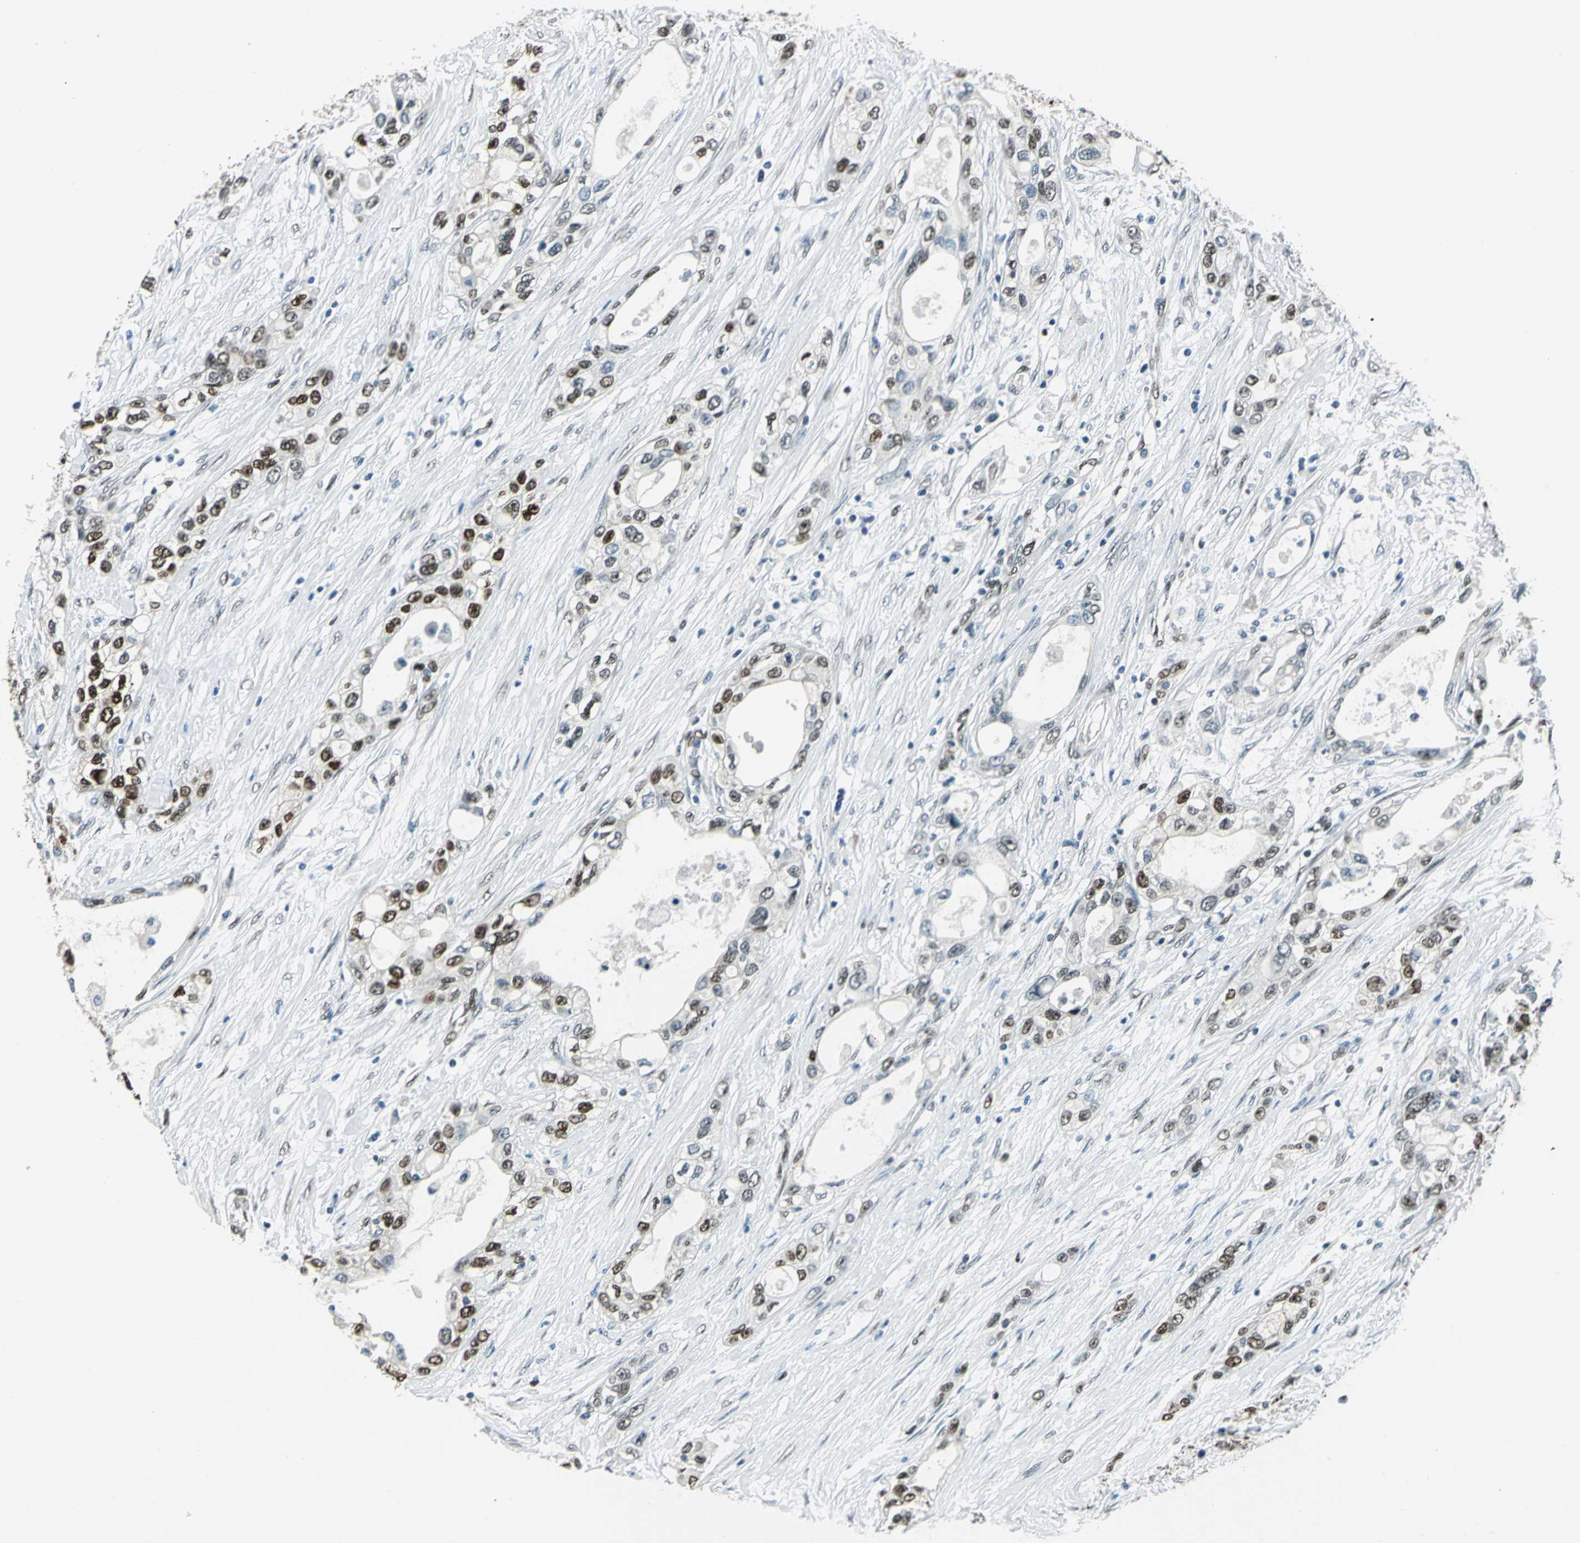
{"staining": {"intensity": "moderate", "quantity": ">75%", "location": "nuclear"}, "tissue": "pancreatic cancer", "cell_type": "Tumor cells", "image_type": "cancer", "snomed": [{"axis": "morphology", "description": "Adenocarcinoma, NOS"}, {"axis": "topography", "description": "Pancreas"}], "caption": "Immunohistochemistry histopathology image of human pancreatic cancer stained for a protein (brown), which demonstrates medium levels of moderate nuclear positivity in about >75% of tumor cells.", "gene": "NFIA", "patient": {"sex": "female", "age": 70}}